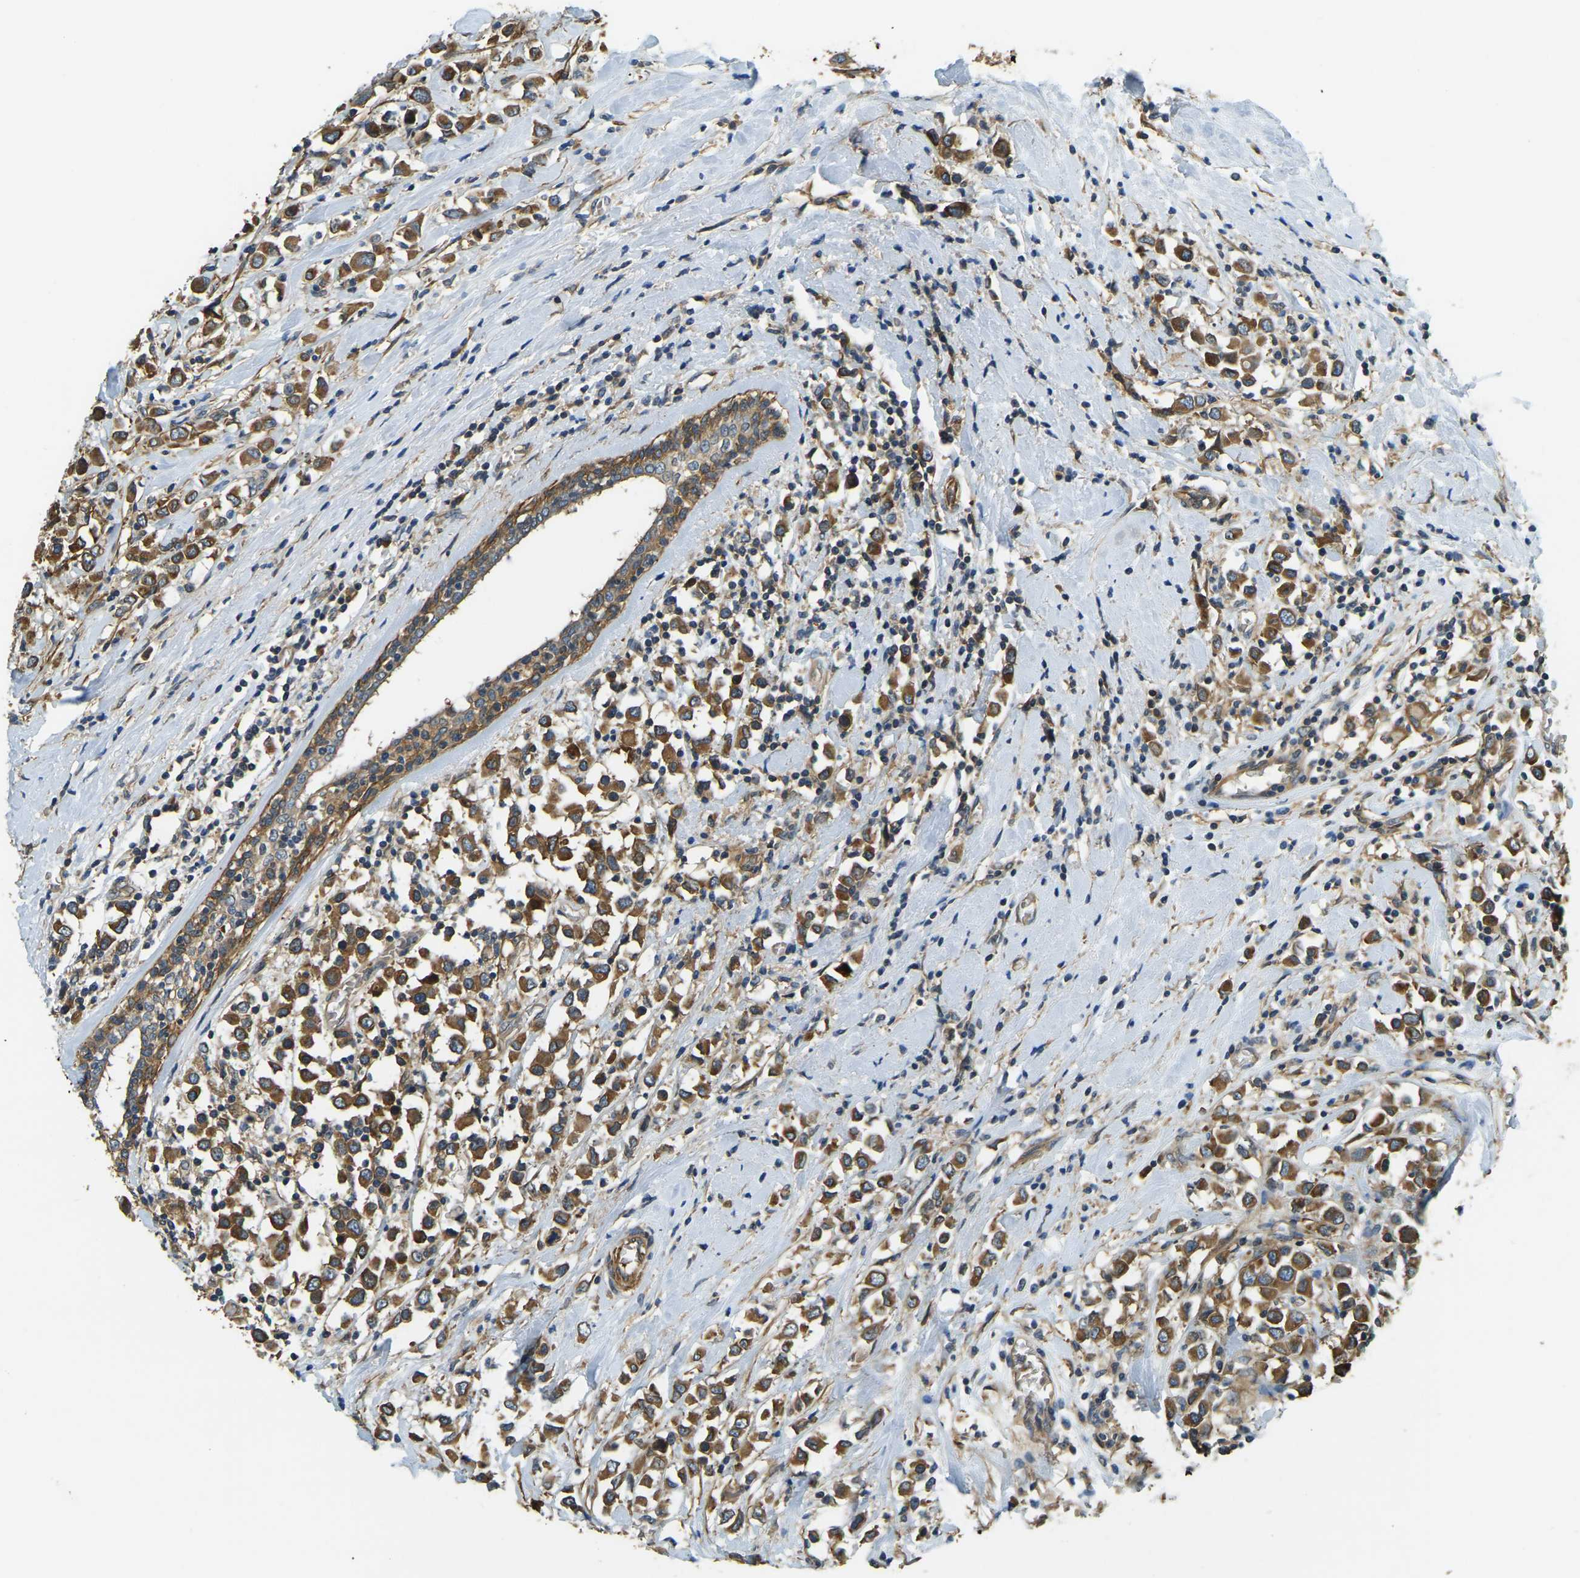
{"staining": {"intensity": "strong", "quantity": ">75%", "location": "cytoplasmic/membranous"}, "tissue": "breast cancer", "cell_type": "Tumor cells", "image_type": "cancer", "snomed": [{"axis": "morphology", "description": "Duct carcinoma"}, {"axis": "topography", "description": "Breast"}], "caption": "Immunohistochemistry staining of breast intraductal carcinoma, which exhibits high levels of strong cytoplasmic/membranous staining in approximately >75% of tumor cells indicating strong cytoplasmic/membranous protein positivity. The staining was performed using DAB (brown) for protein detection and nuclei were counterstained in hematoxylin (blue).", "gene": "ERGIC1", "patient": {"sex": "female", "age": 61}}